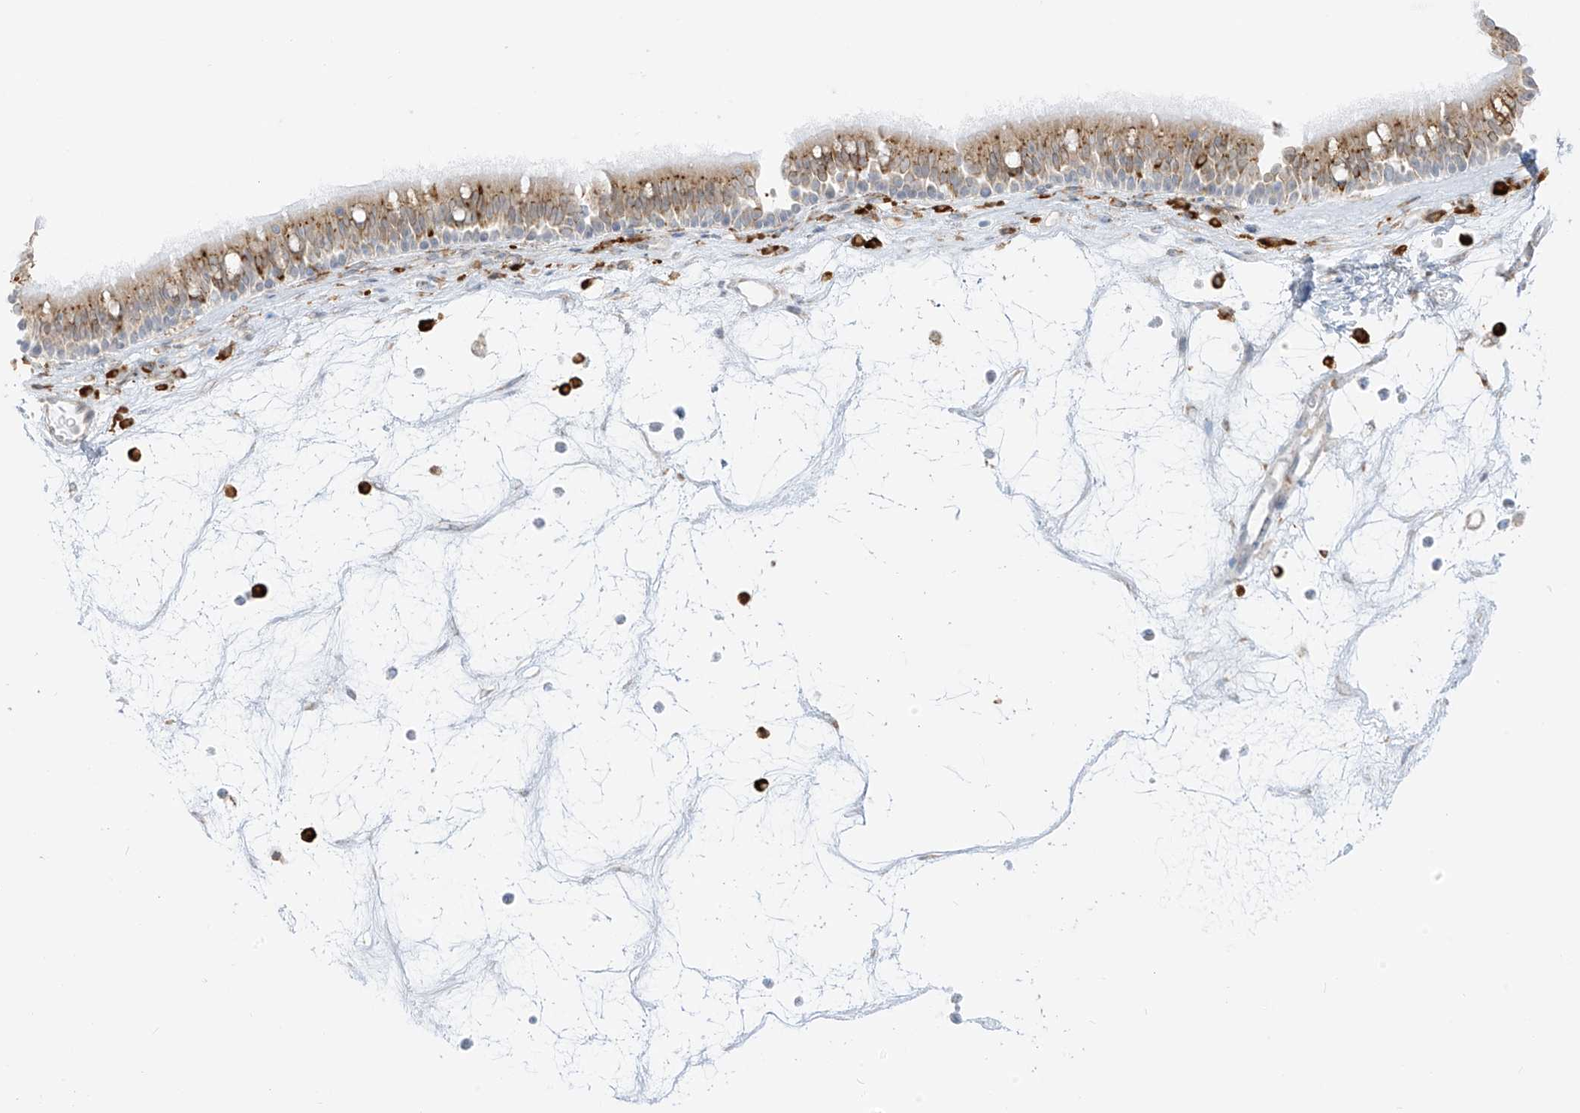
{"staining": {"intensity": "strong", "quantity": "25%-75%", "location": "cytoplasmic/membranous"}, "tissue": "nasopharynx", "cell_type": "Respiratory epithelial cells", "image_type": "normal", "snomed": [{"axis": "morphology", "description": "Normal tissue, NOS"}, {"axis": "morphology", "description": "Inflammation, NOS"}, {"axis": "morphology", "description": "Malignant melanoma, Metastatic site"}, {"axis": "topography", "description": "Nasopharynx"}], "caption": "IHC of unremarkable nasopharynx displays high levels of strong cytoplasmic/membranous expression in about 25%-75% of respiratory epithelial cells.", "gene": "LRRC59", "patient": {"sex": "male", "age": 70}}